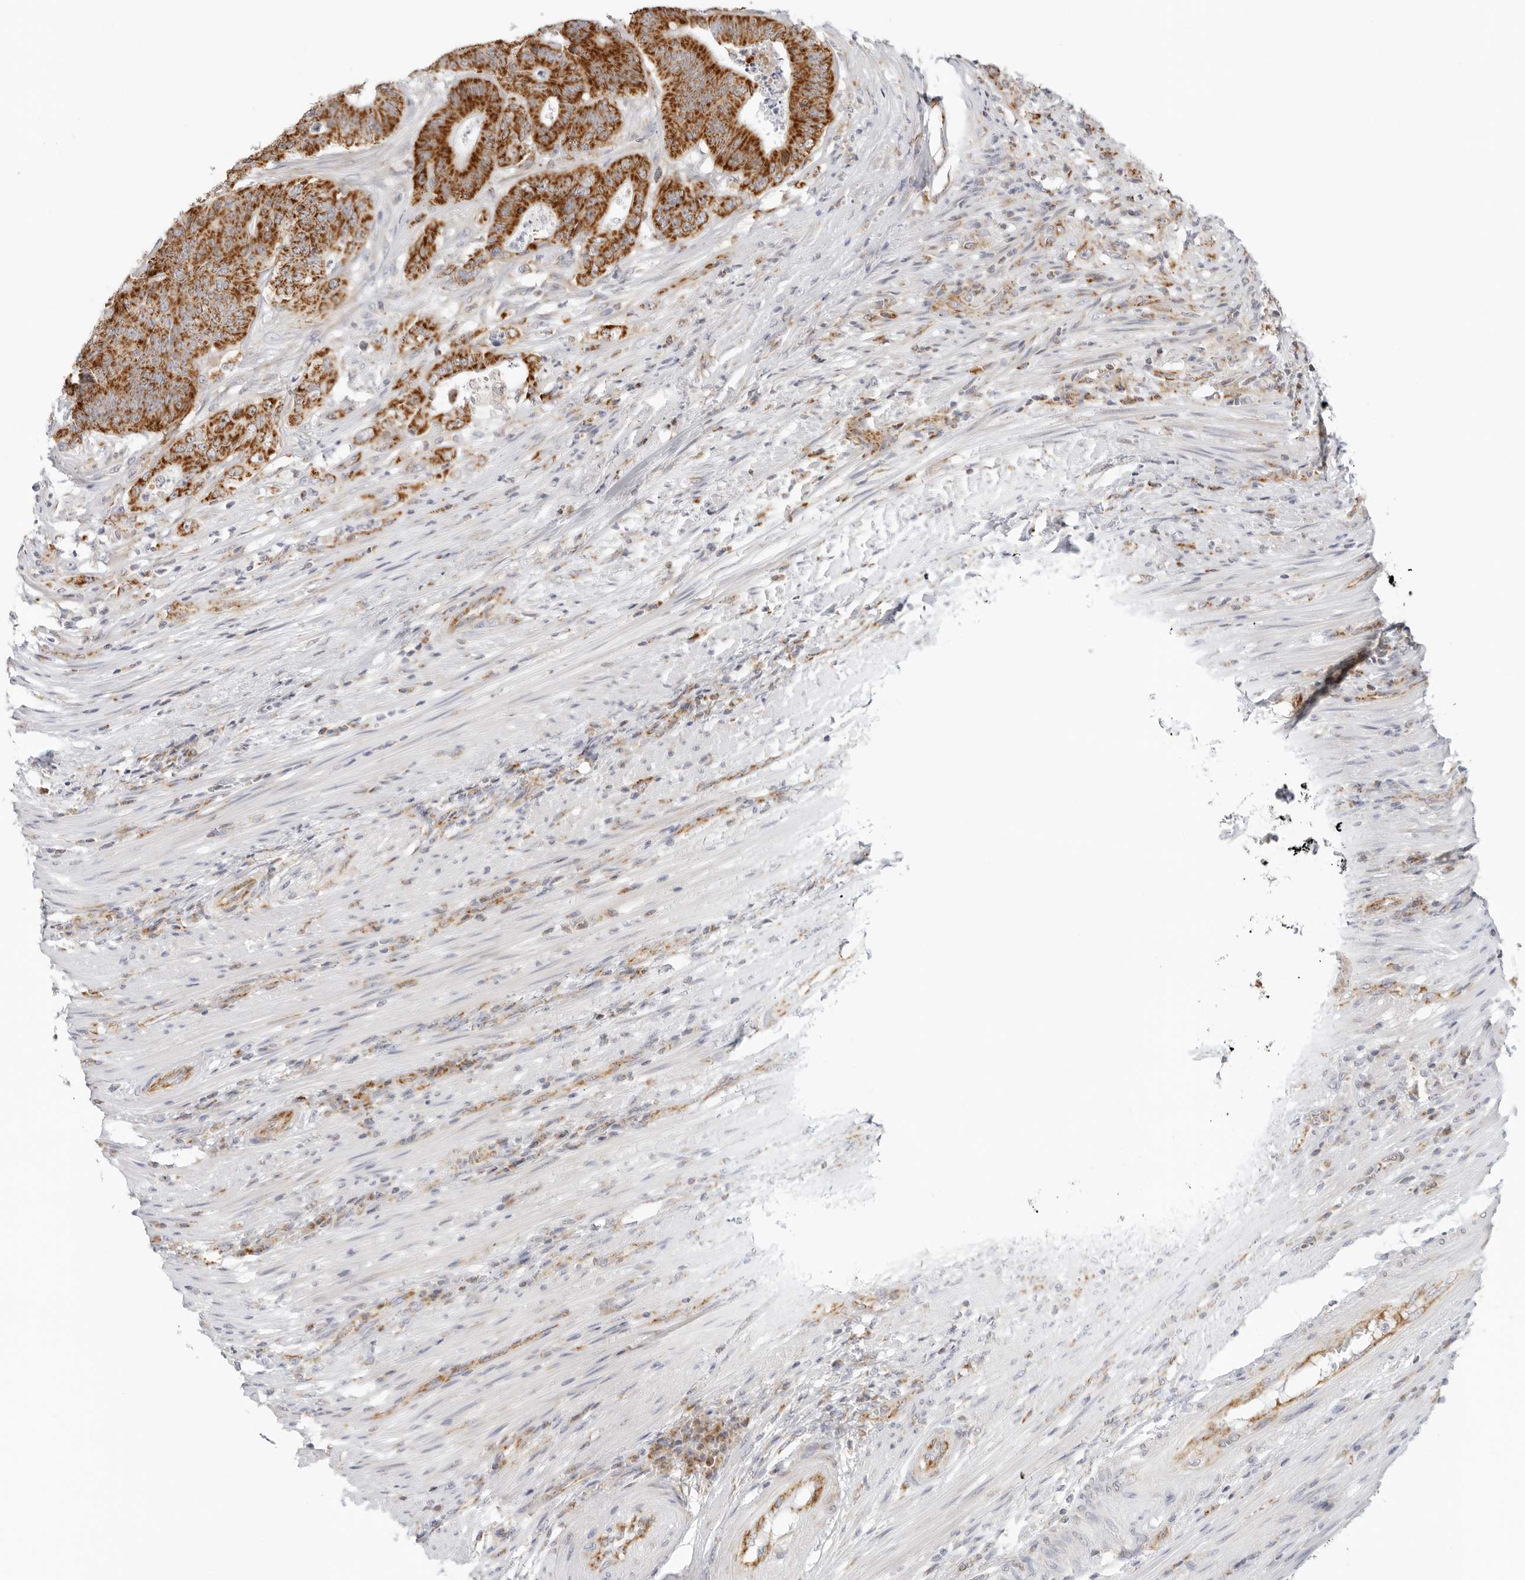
{"staining": {"intensity": "strong", "quantity": ">75%", "location": "cytoplasmic/membranous"}, "tissue": "colorectal cancer", "cell_type": "Tumor cells", "image_type": "cancer", "snomed": [{"axis": "morphology", "description": "Adenocarcinoma, NOS"}, {"axis": "topography", "description": "Colon"}], "caption": "The image shows a brown stain indicating the presence of a protein in the cytoplasmic/membranous of tumor cells in colorectal adenocarcinoma. (DAB (3,3'-diaminobenzidine) = brown stain, brightfield microscopy at high magnification).", "gene": "RC3H1", "patient": {"sex": "male", "age": 83}}